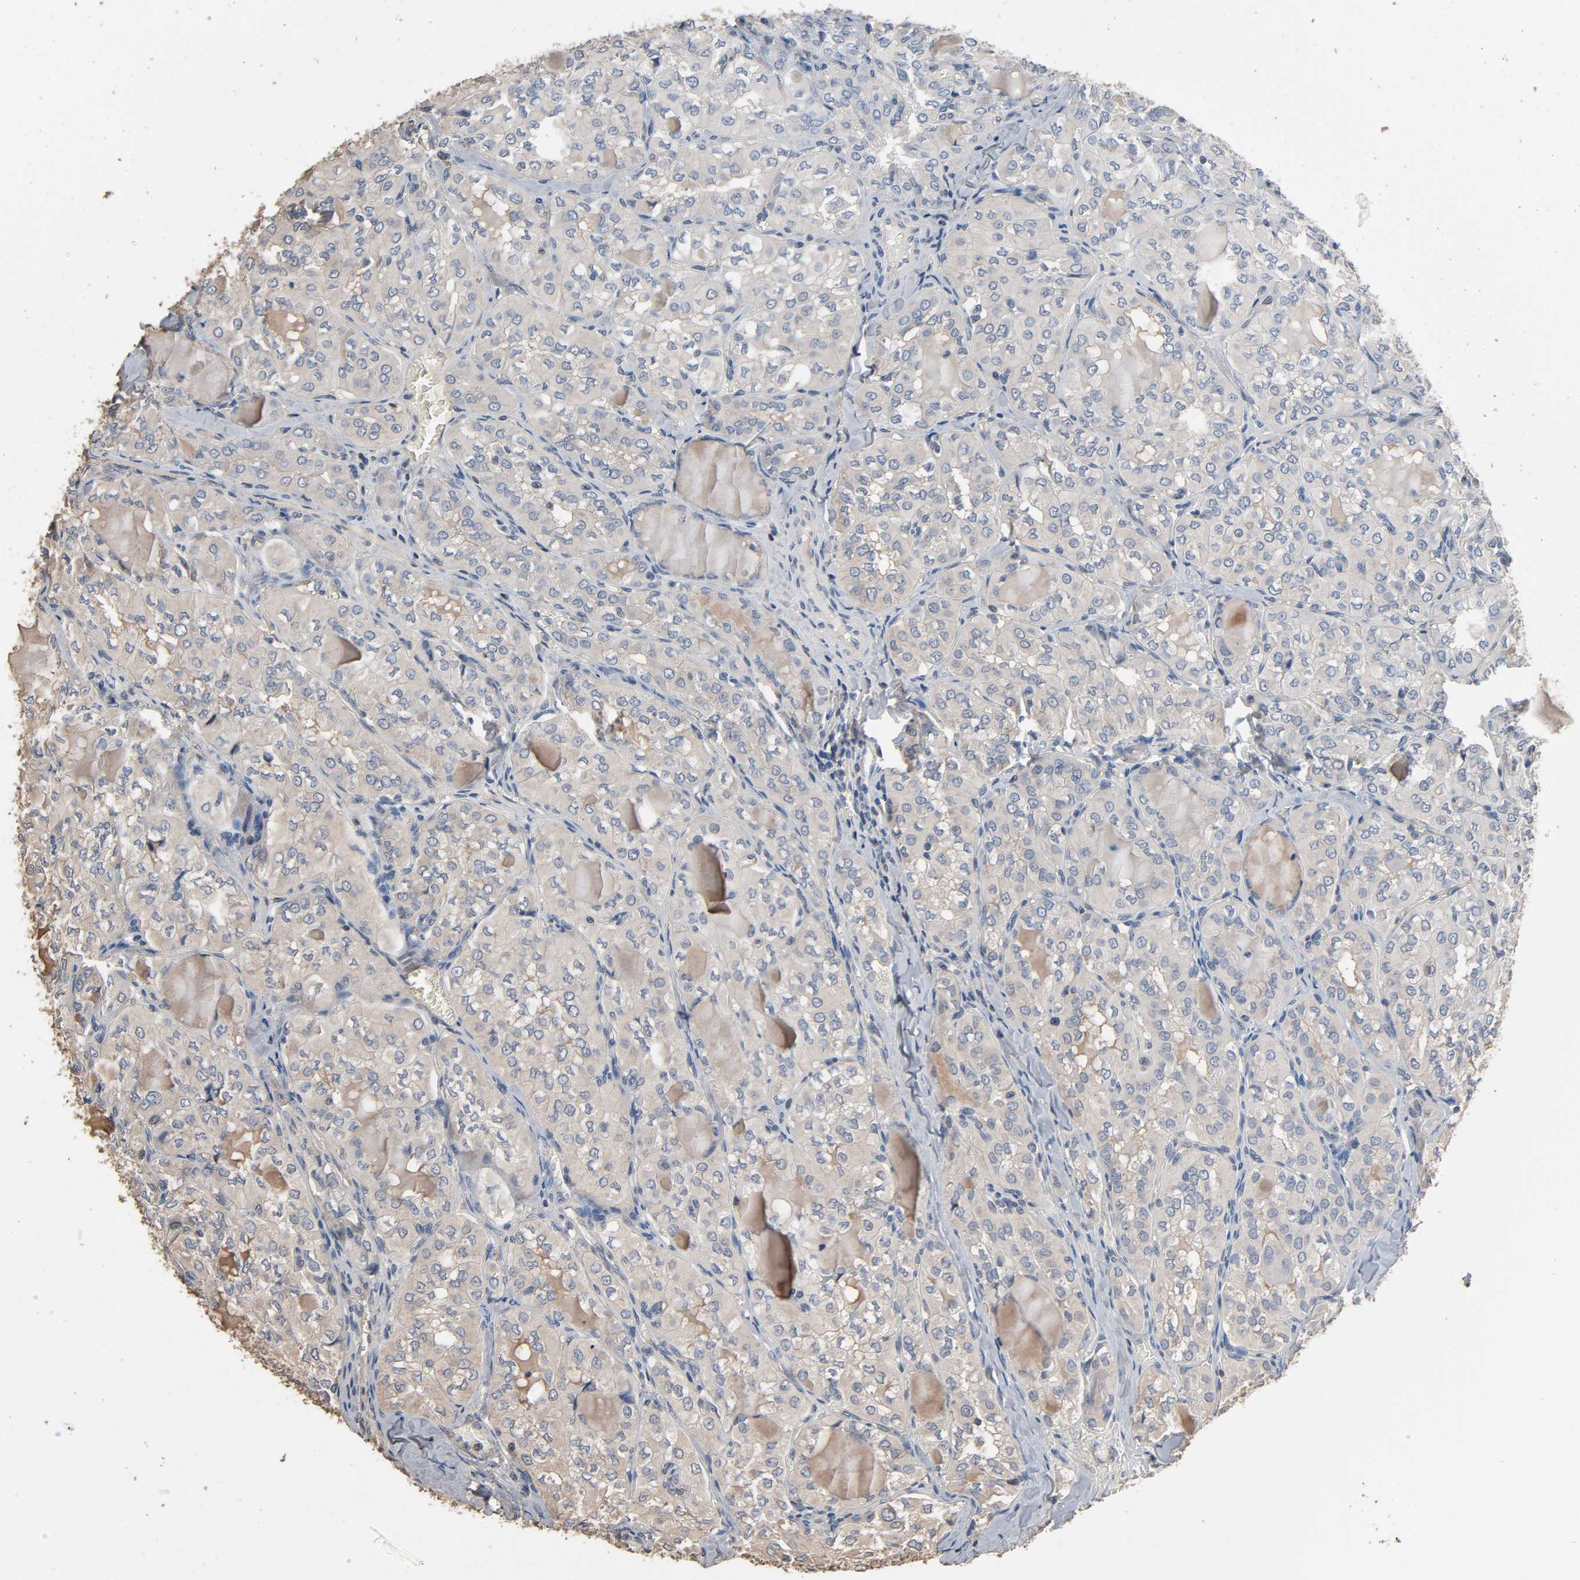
{"staining": {"intensity": "negative", "quantity": "none", "location": "none"}, "tissue": "thyroid cancer", "cell_type": "Tumor cells", "image_type": "cancer", "snomed": [{"axis": "morphology", "description": "Papillary adenocarcinoma, NOS"}, {"axis": "topography", "description": "Thyroid gland"}], "caption": "An immunohistochemistry histopathology image of thyroid papillary adenocarcinoma is shown. There is no staining in tumor cells of thyroid papillary adenocarcinoma. (Stains: DAB immunohistochemistry with hematoxylin counter stain, Microscopy: brightfield microscopy at high magnification).", "gene": "SOX6", "patient": {"sex": "male", "age": 20}}